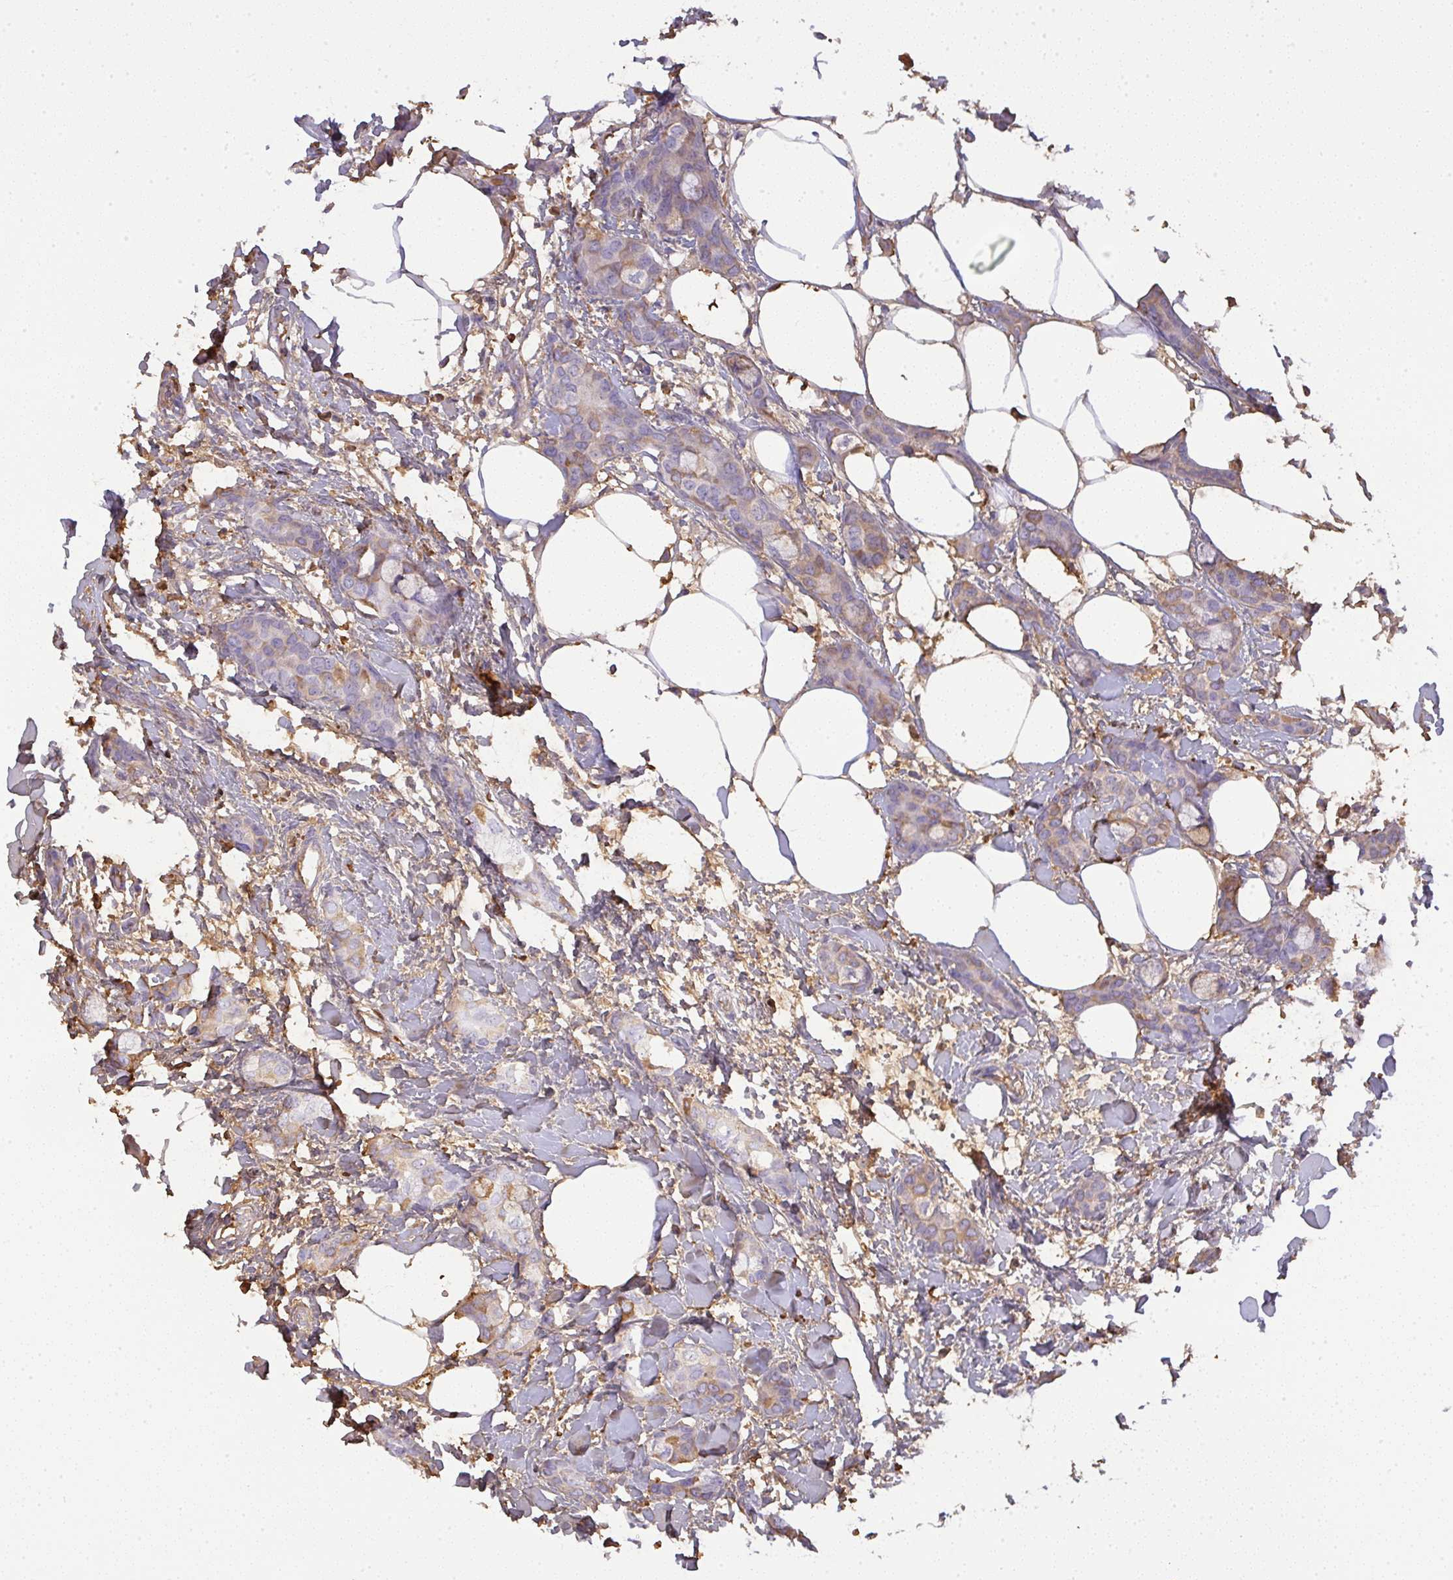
{"staining": {"intensity": "moderate", "quantity": "25%-75%", "location": "cytoplasmic/membranous"}, "tissue": "breast cancer", "cell_type": "Tumor cells", "image_type": "cancer", "snomed": [{"axis": "morphology", "description": "Duct carcinoma"}, {"axis": "topography", "description": "Breast"}], "caption": "Tumor cells show medium levels of moderate cytoplasmic/membranous positivity in about 25%-75% of cells in breast infiltrating ductal carcinoma.", "gene": "SMYD5", "patient": {"sex": "female", "age": 73}}